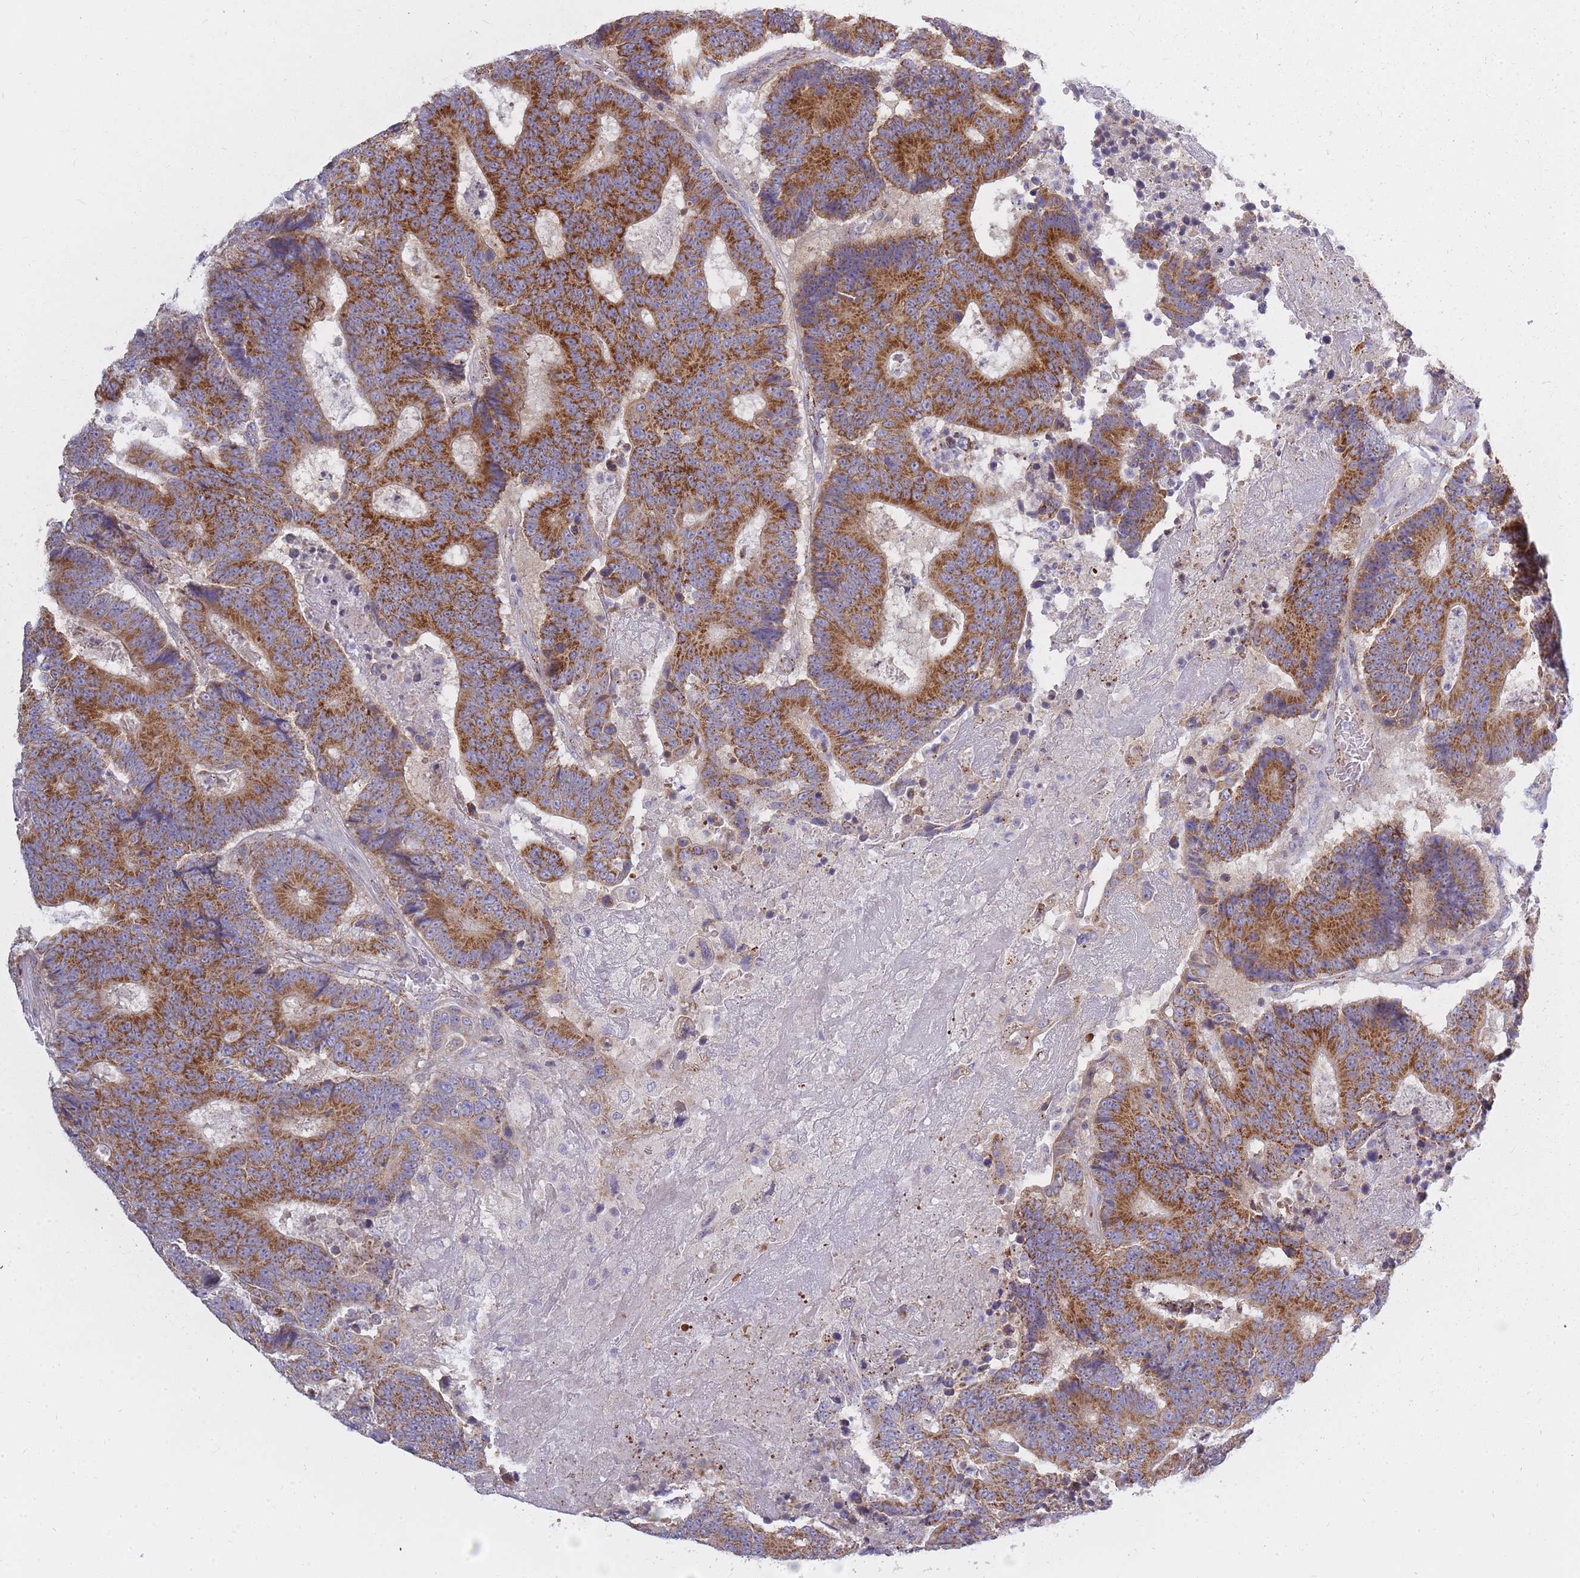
{"staining": {"intensity": "strong", "quantity": ">75%", "location": "cytoplasmic/membranous"}, "tissue": "colorectal cancer", "cell_type": "Tumor cells", "image_type": "cancer", "snomed": [{"axis": "morphology", "description": "Adenocarcinoma, NOS"}, {"axis": "topography", "description": "Colon"}], "caption": "Strong cytoplasmic/membranous positivity is identified in about >75% of tumor cells in colorectal cancer (adenocarcinoma). The staining was performed using DAB, with brown indicating positive protein expression. Nuclei are stained blue with hematoxylin.", "gene": "ALKBH4", "patient": {"sex": "male", "age": 83}}